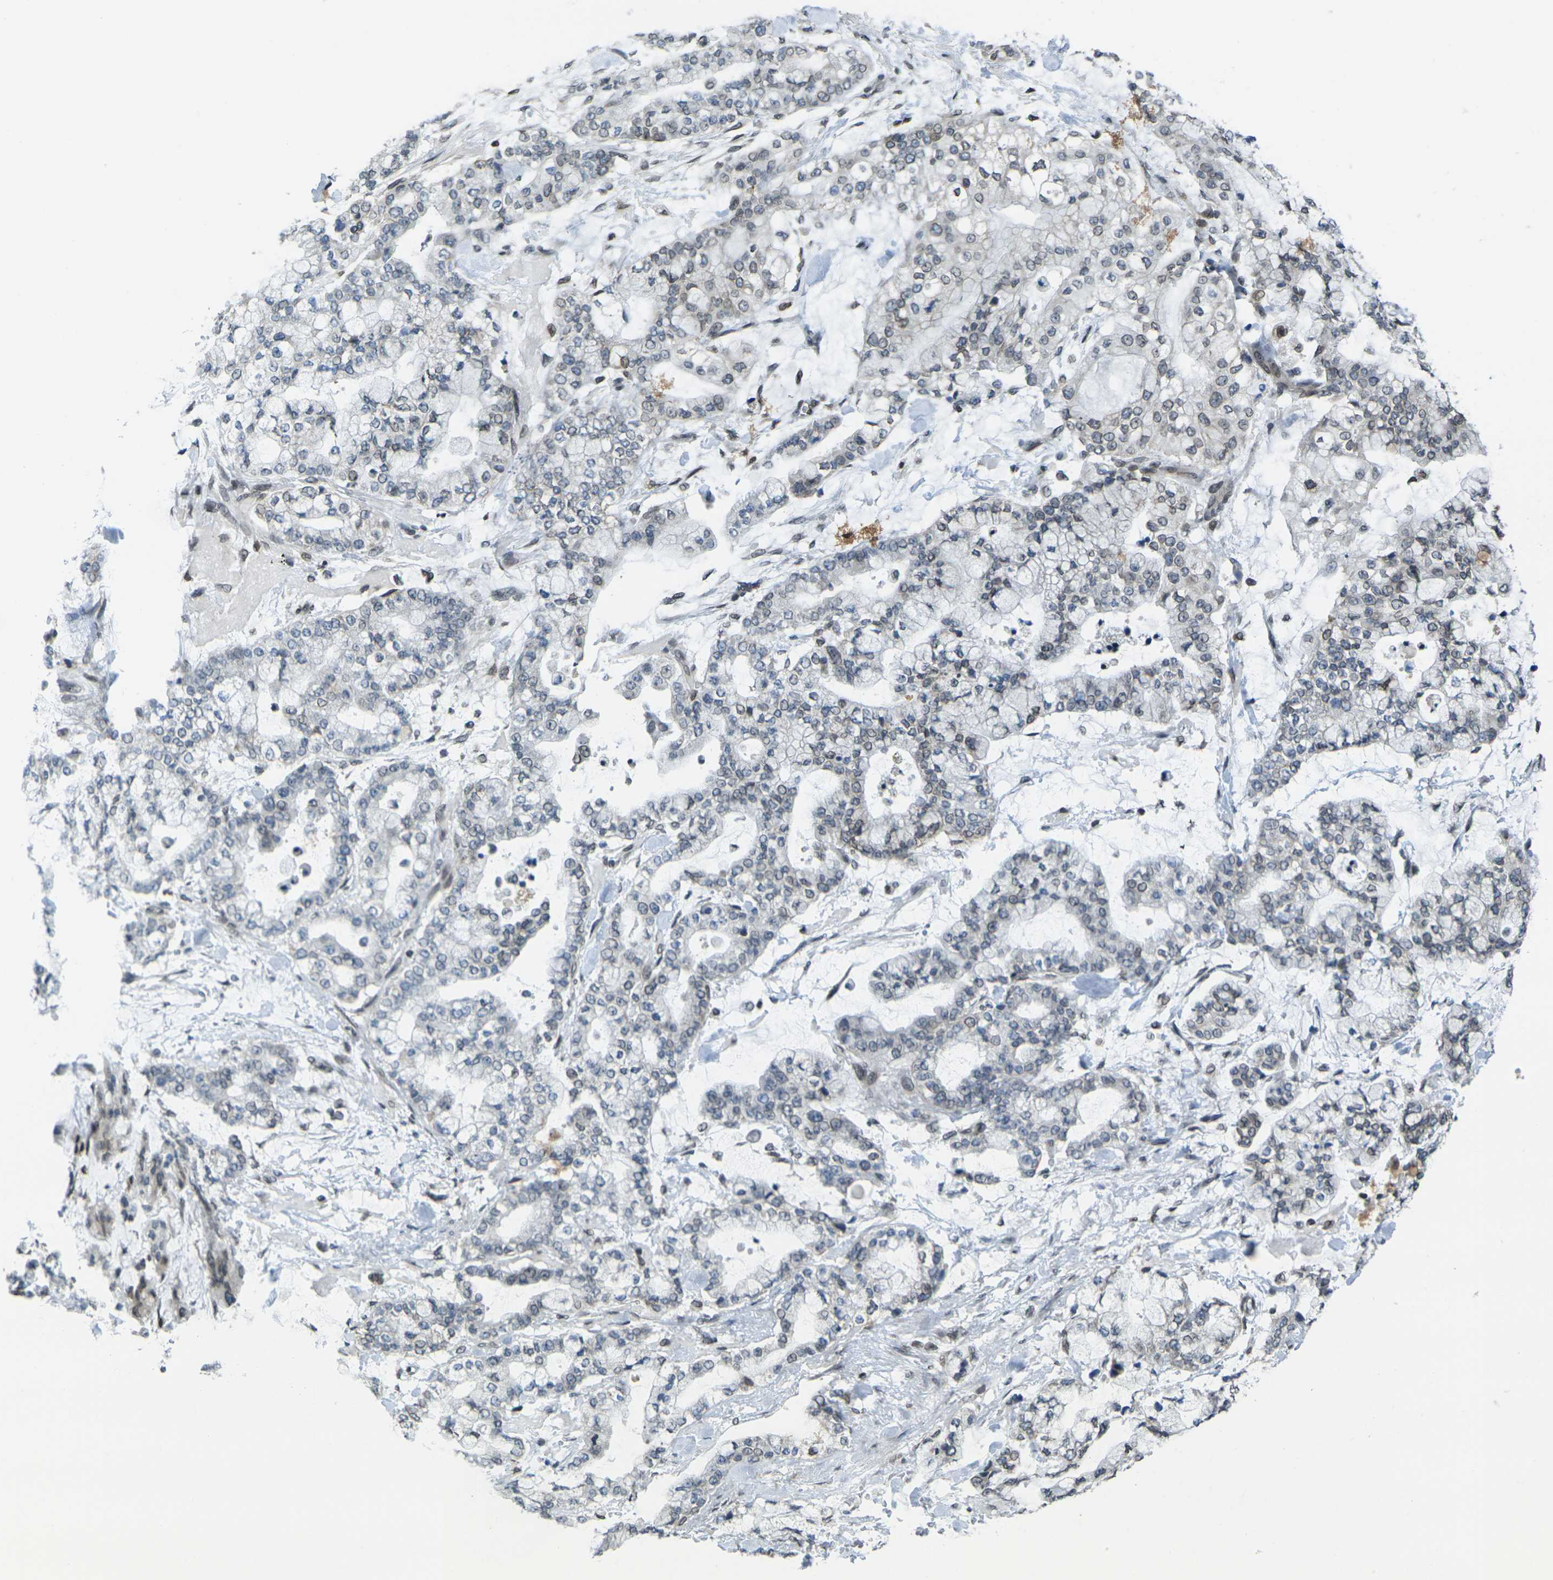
{"staining": {"intensity": "weak", "quantity": "25%-75%", "location": "cytoplasmic/membranous,nuclear"}, "tissue": "stomach cancer", "cell_type": "Tumor cells", "image_type": "cancer", "snomed": [{"axis": "morphology", "description": "Normal tissue, NOS"}, {"axis": "morphology", "description": "Adenocarcinoma, NOS"}, {"axis": "topography", "description": "Stomach, upper"}, {"axis": "topography", "description": "Stomach"}], "caption": "Human adenocarcinoma (stomach) stained with a protein marker displays weak staining in tumor cells.", "gene": "BRDT", "patient": {"sex": "male", "age": 76}}